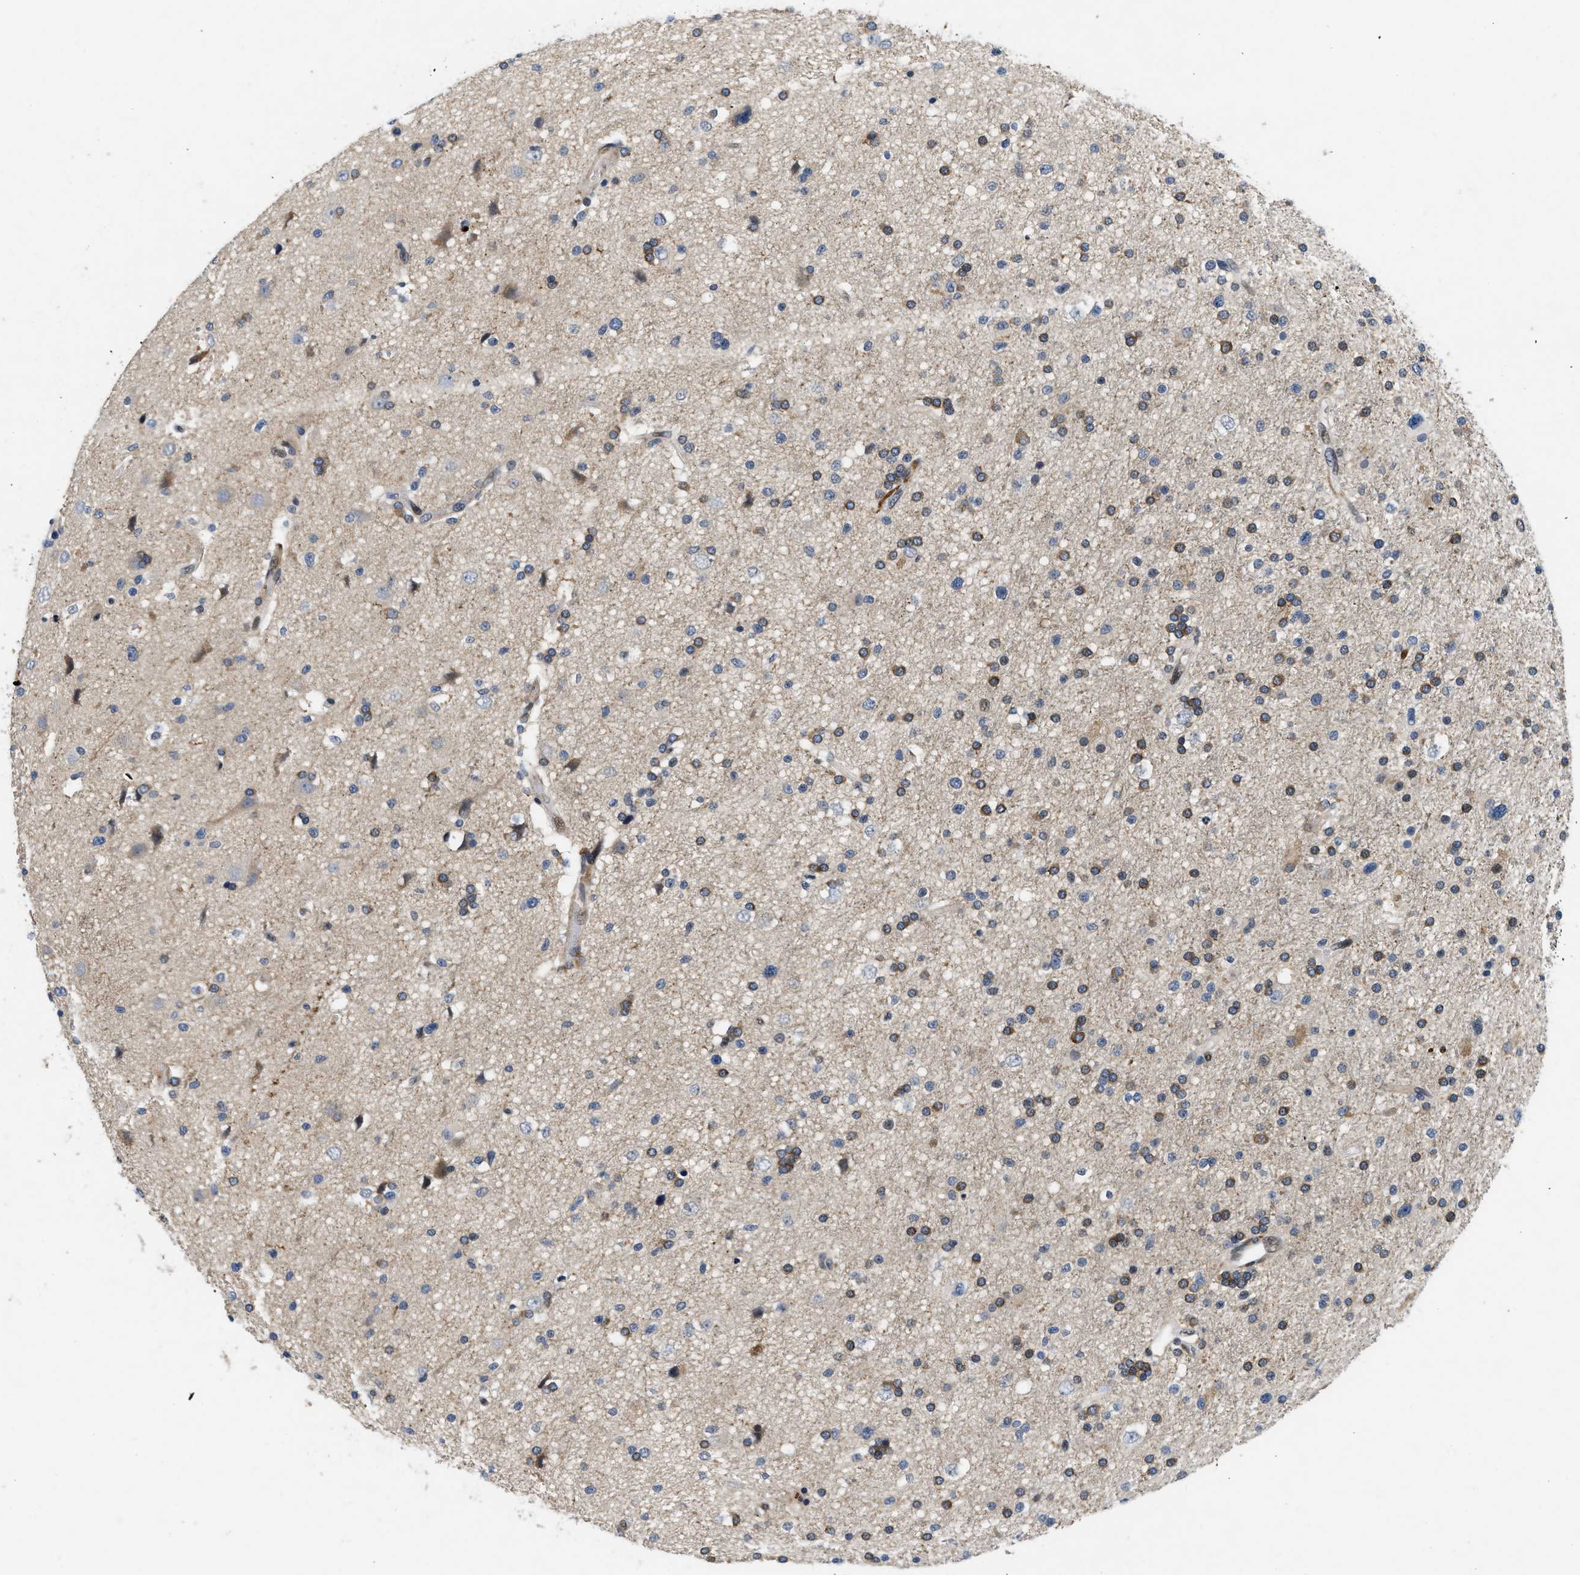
{"staining": {"intensity": "moderate", "quantity": "25%-75%", "location": "cytoplasmic/membranous"}, "tissue": "glioma", "cell_type": "Tumor cells", "image_type": "cancer", "snomed": [{"axis": "morphology", "description": "Glioma, malignant, High grade"}, {"axis": "topography", "description": "Brain"}], "caption": "DAB immunohistochemical staining of malignant glioma (high-grade) exhibits moderate cytoplasmic/membranous protein staining in approximately 25%-75% of tumor cells. Using DAB (brown) and hematoxylin (blue) stains, captured at high magnification using brightfield microscopy.", "gene": "VIP", "patient": {"sex": "male", "age": 33}}